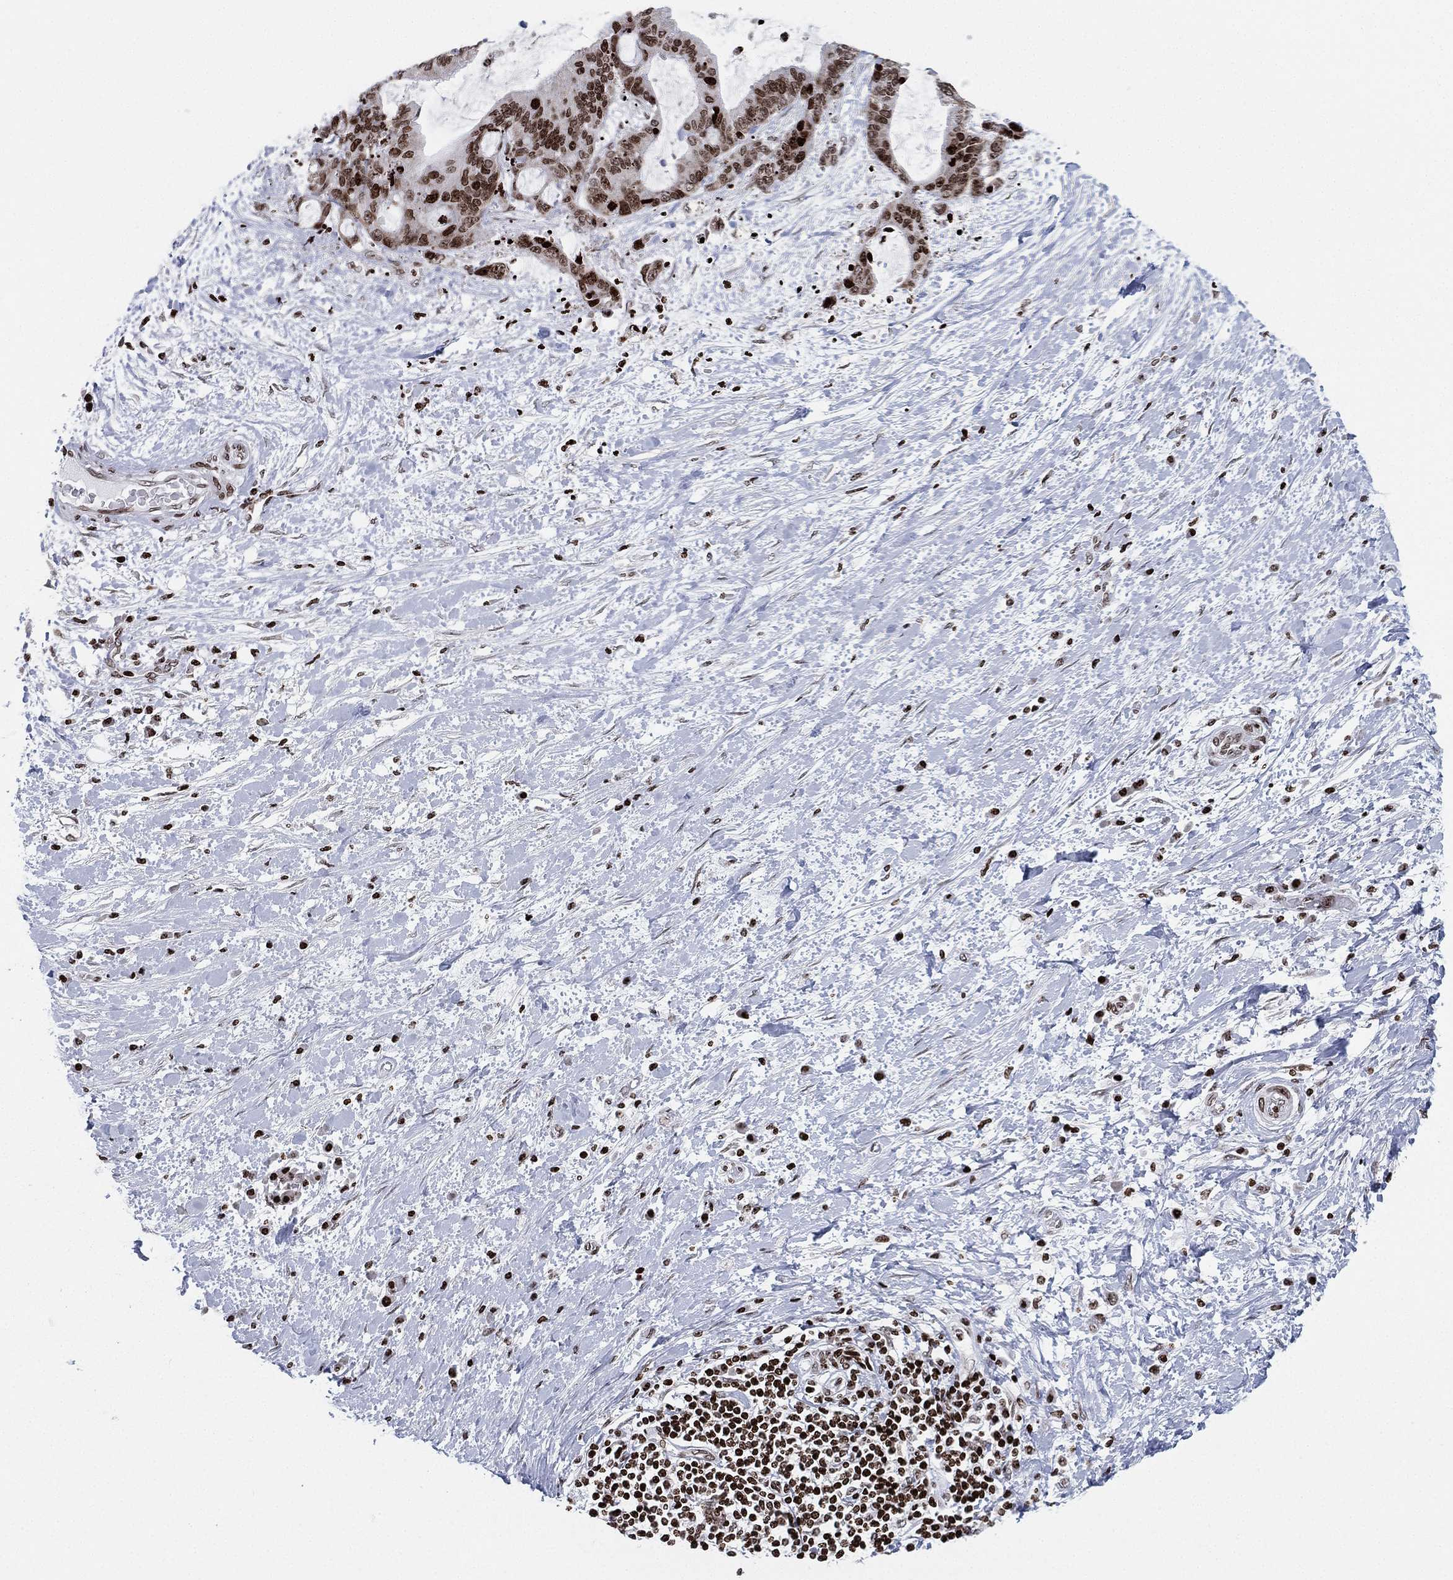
{"staining": {"intensity": "moderate", "quantity": "25%-75%", "location": "nuclear"}, "tissue": "liver cancer", "cell_type": "Tumor cells", "image_type": "cancer", "snomed": [{"axis": "morphology", "description": "Cholangiocarcinoma"}, {"axis": "topography", "description": "Liver"}], "caption": "Human liver cancer stained with a protein marker displays moderate staining in tumor cells.", "gene": "MFSD14A", "patient": {"sex": "female", "age": 73}}